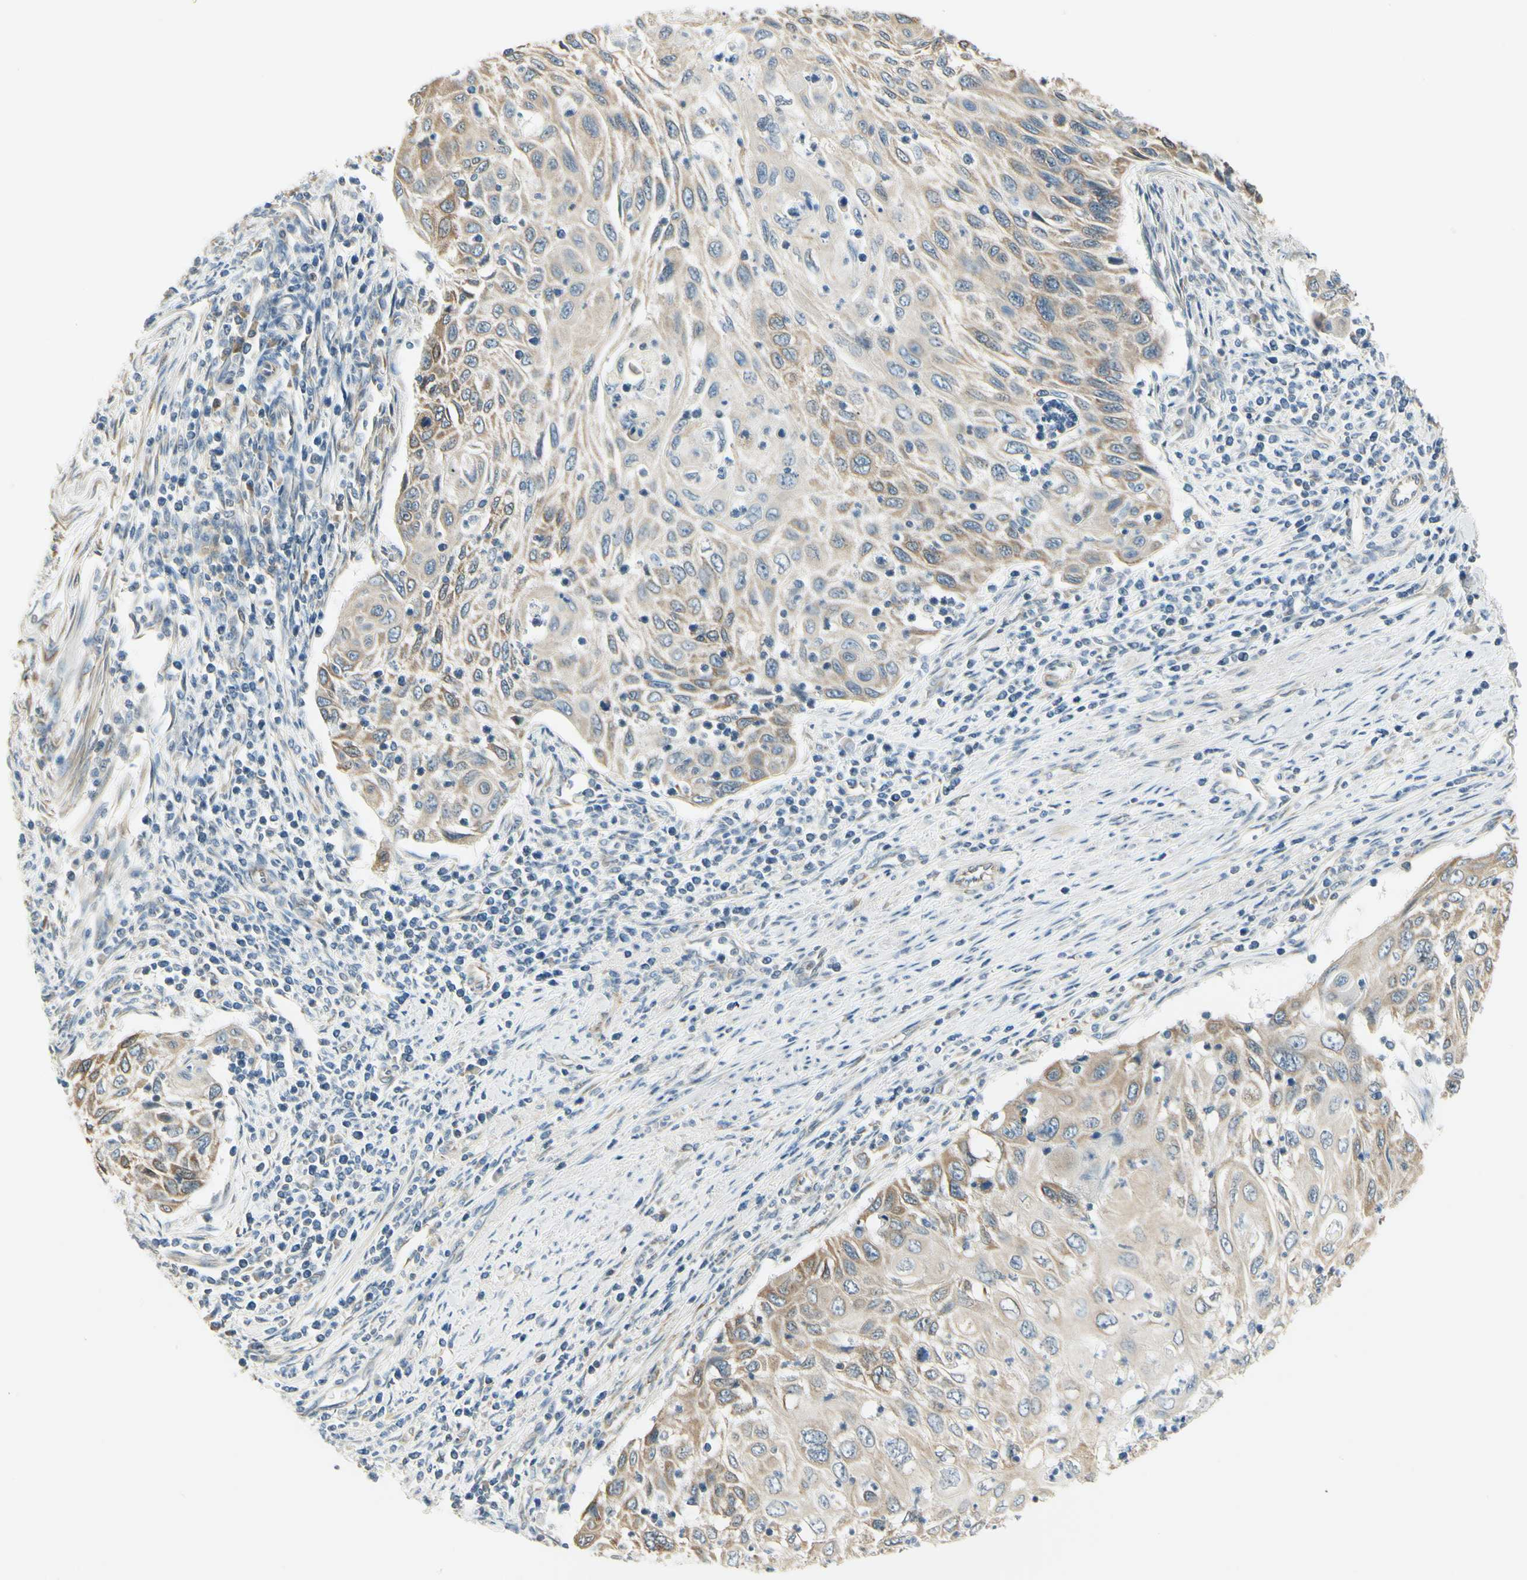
{"staining": {"intensity": "weak", "quantity": ">75%", "location": "cytoplasmic/membranous"}, "tissue": "cervical cancer", "cell_type": "Tumor cells", "image_type": "cancer", "snomed": [{"axis": "morphology", "description": "Squamous cell carcinoma, NOS"}, {"axis": "topography", "description": "Cervix"}], "caption": "The histopathology image shows staining of cervical squamous cell carcinoma, revealing weak cytoplasmic/membranous protein positivity (brown color) within tumor cells. Using DAB (brown) and hematoxylin (blue) stains, captured at high magnification using brightfield microscopy.", "gene": "IGDCC4", "patient": {"sex": "female", "age": 70}}